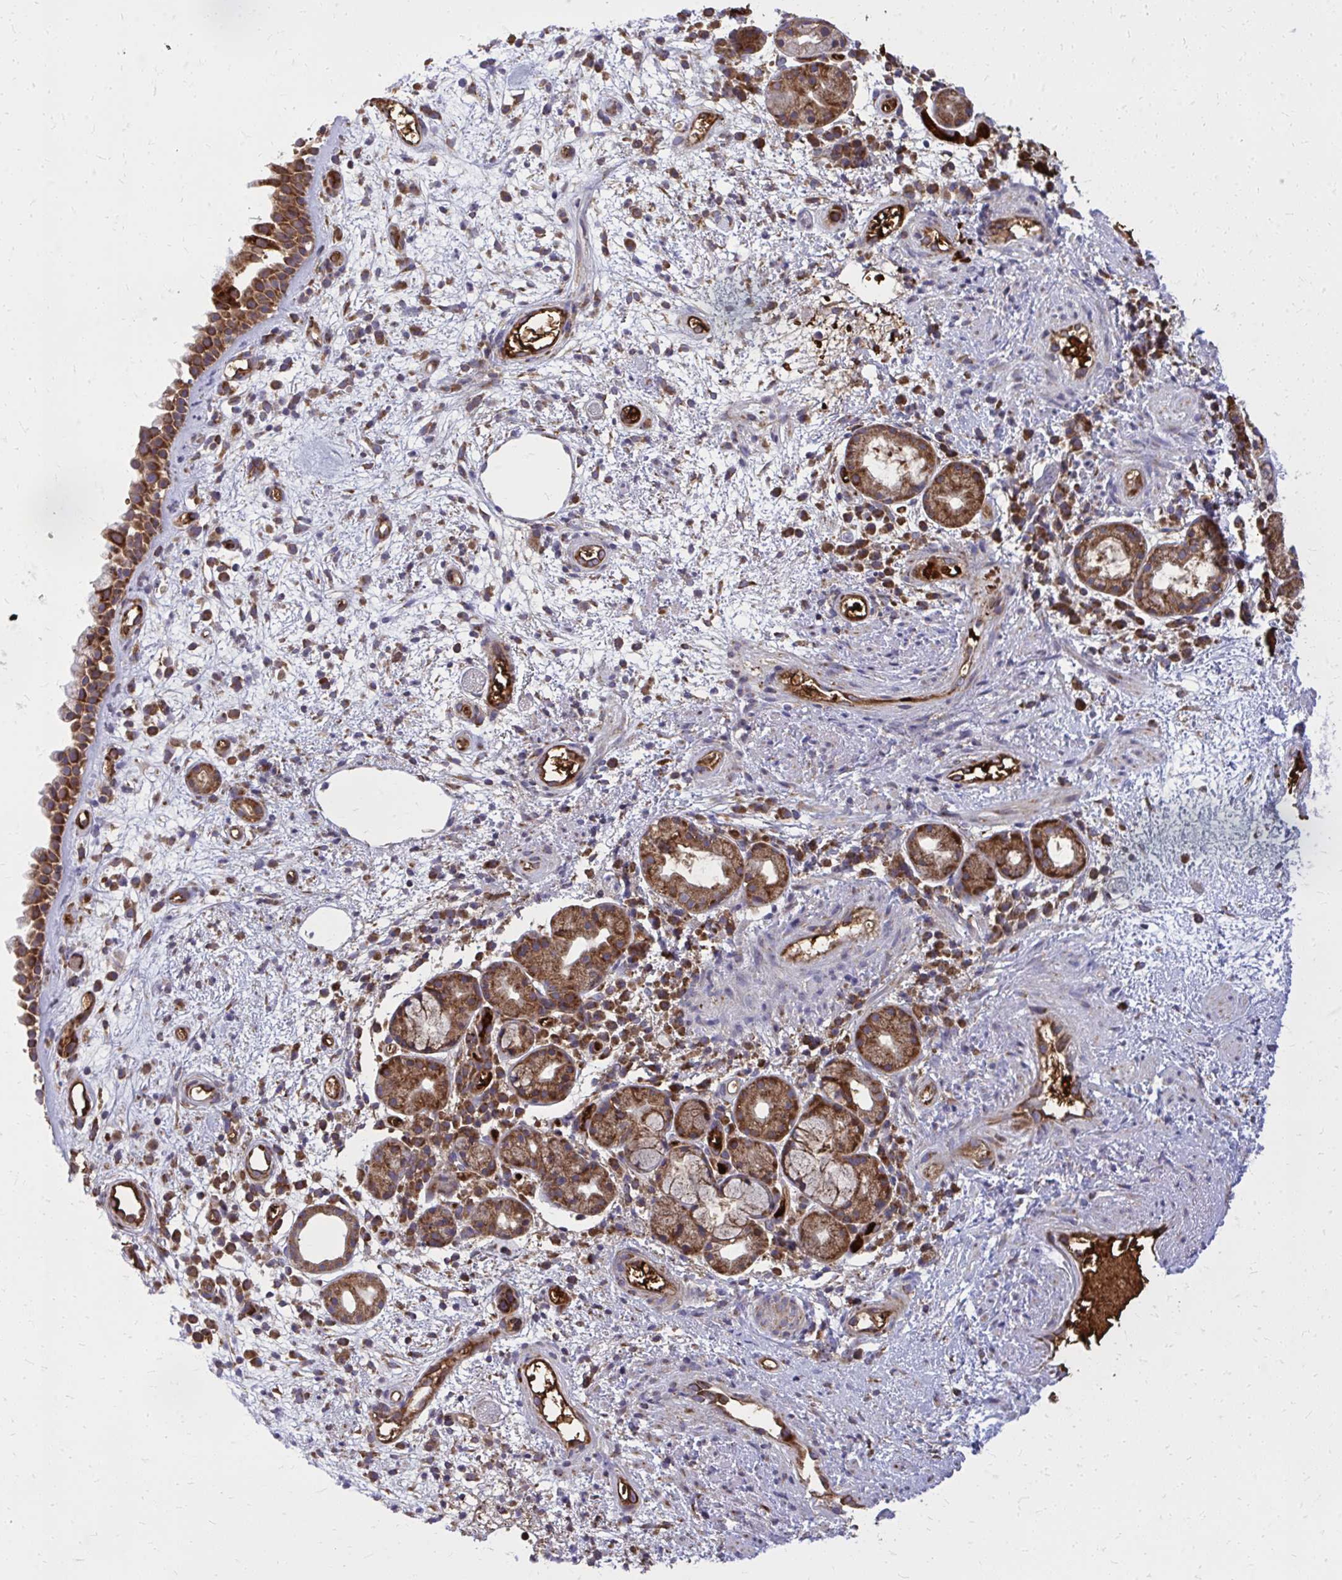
{"staining": {"intensity": "strong", "quantity": ">75%", "location": "cytoplasmic/membranous"}, "tissue": "nasopharynx", "cell_type": "Respiratory epithelial cells", "image_type": "normal", "snomed": [{"axis": "morphology", "description": "Normal tissue, NOS"}, {"axis": "morphology", "description": "Inflammation, NOS"}, {"axis": "topography", "description": "Nasopharynx"}], "caption": "Immunohistochemical staining of benign nasopharynx demonstrates >75% levels of strong cytoplasmic/membranous protein expression in approximately >75% of respiratory epithelial cells. (DAB (3,3'-diaminobenzidine) IHC, brown staining for protein, blue staining for nuclei).", "gene": "PDK4", "patient": {"sex": "male", "age": 54}}